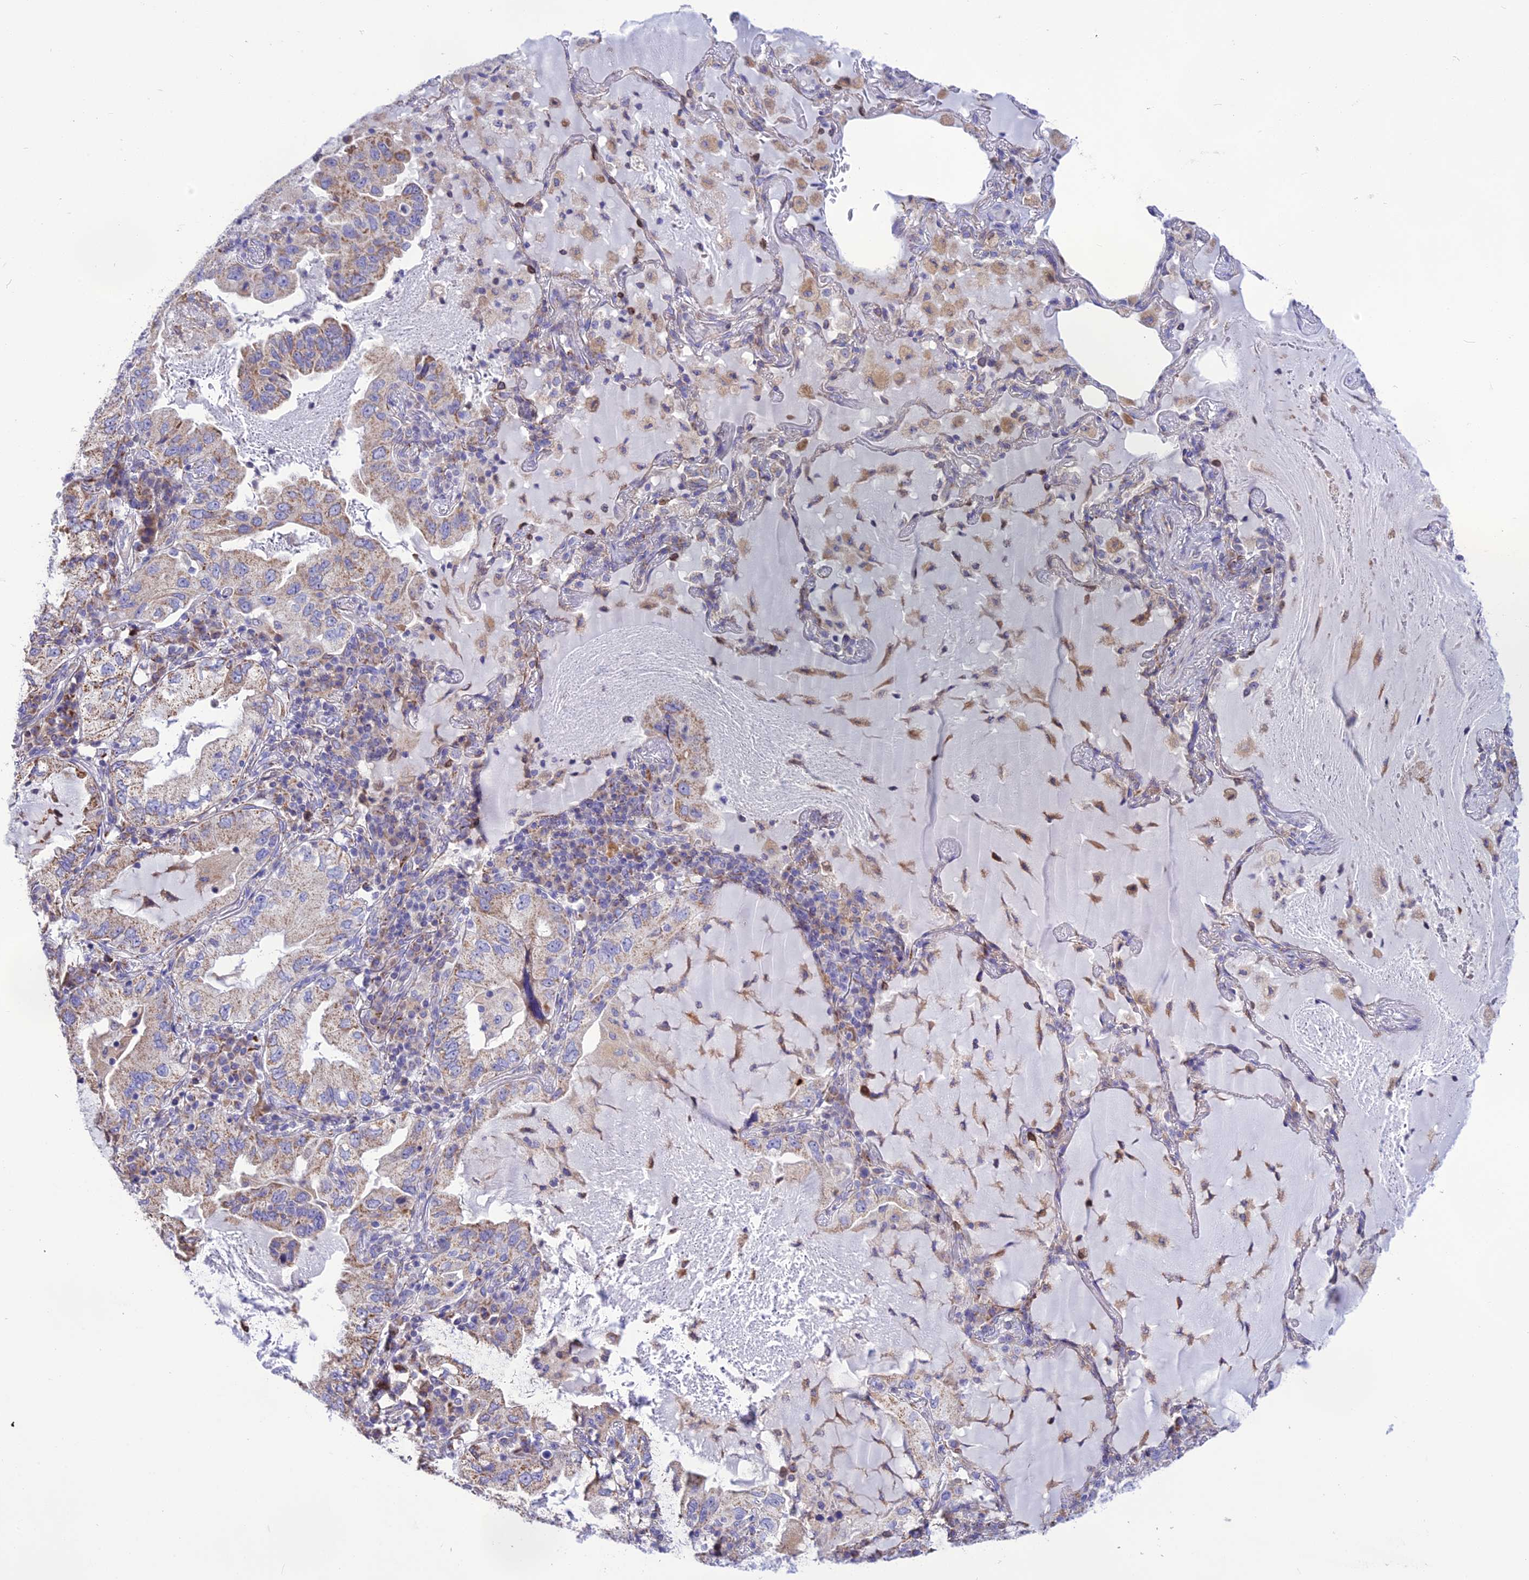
{"staining": {"intensity": "weak", "quantity": "25%-75%", "location": "cytoplasmic/membranous"}, "tissue": "lung cancer", "cell_type": "Tumor cells", "image_type": "cancer", "snomed": [{"axis": "morphology", "description": "Adenocarcinoma, NOS"}, {"axis": "topography", "description": "Lung"}], "caption": "Protein staining of lung cancer tissue reveals weak cytoplasmic/membranous positivity in about 25%-75% of tumor cells.", "gene": "DOC2B", "patient": {"sex": "female", "age": 69}}